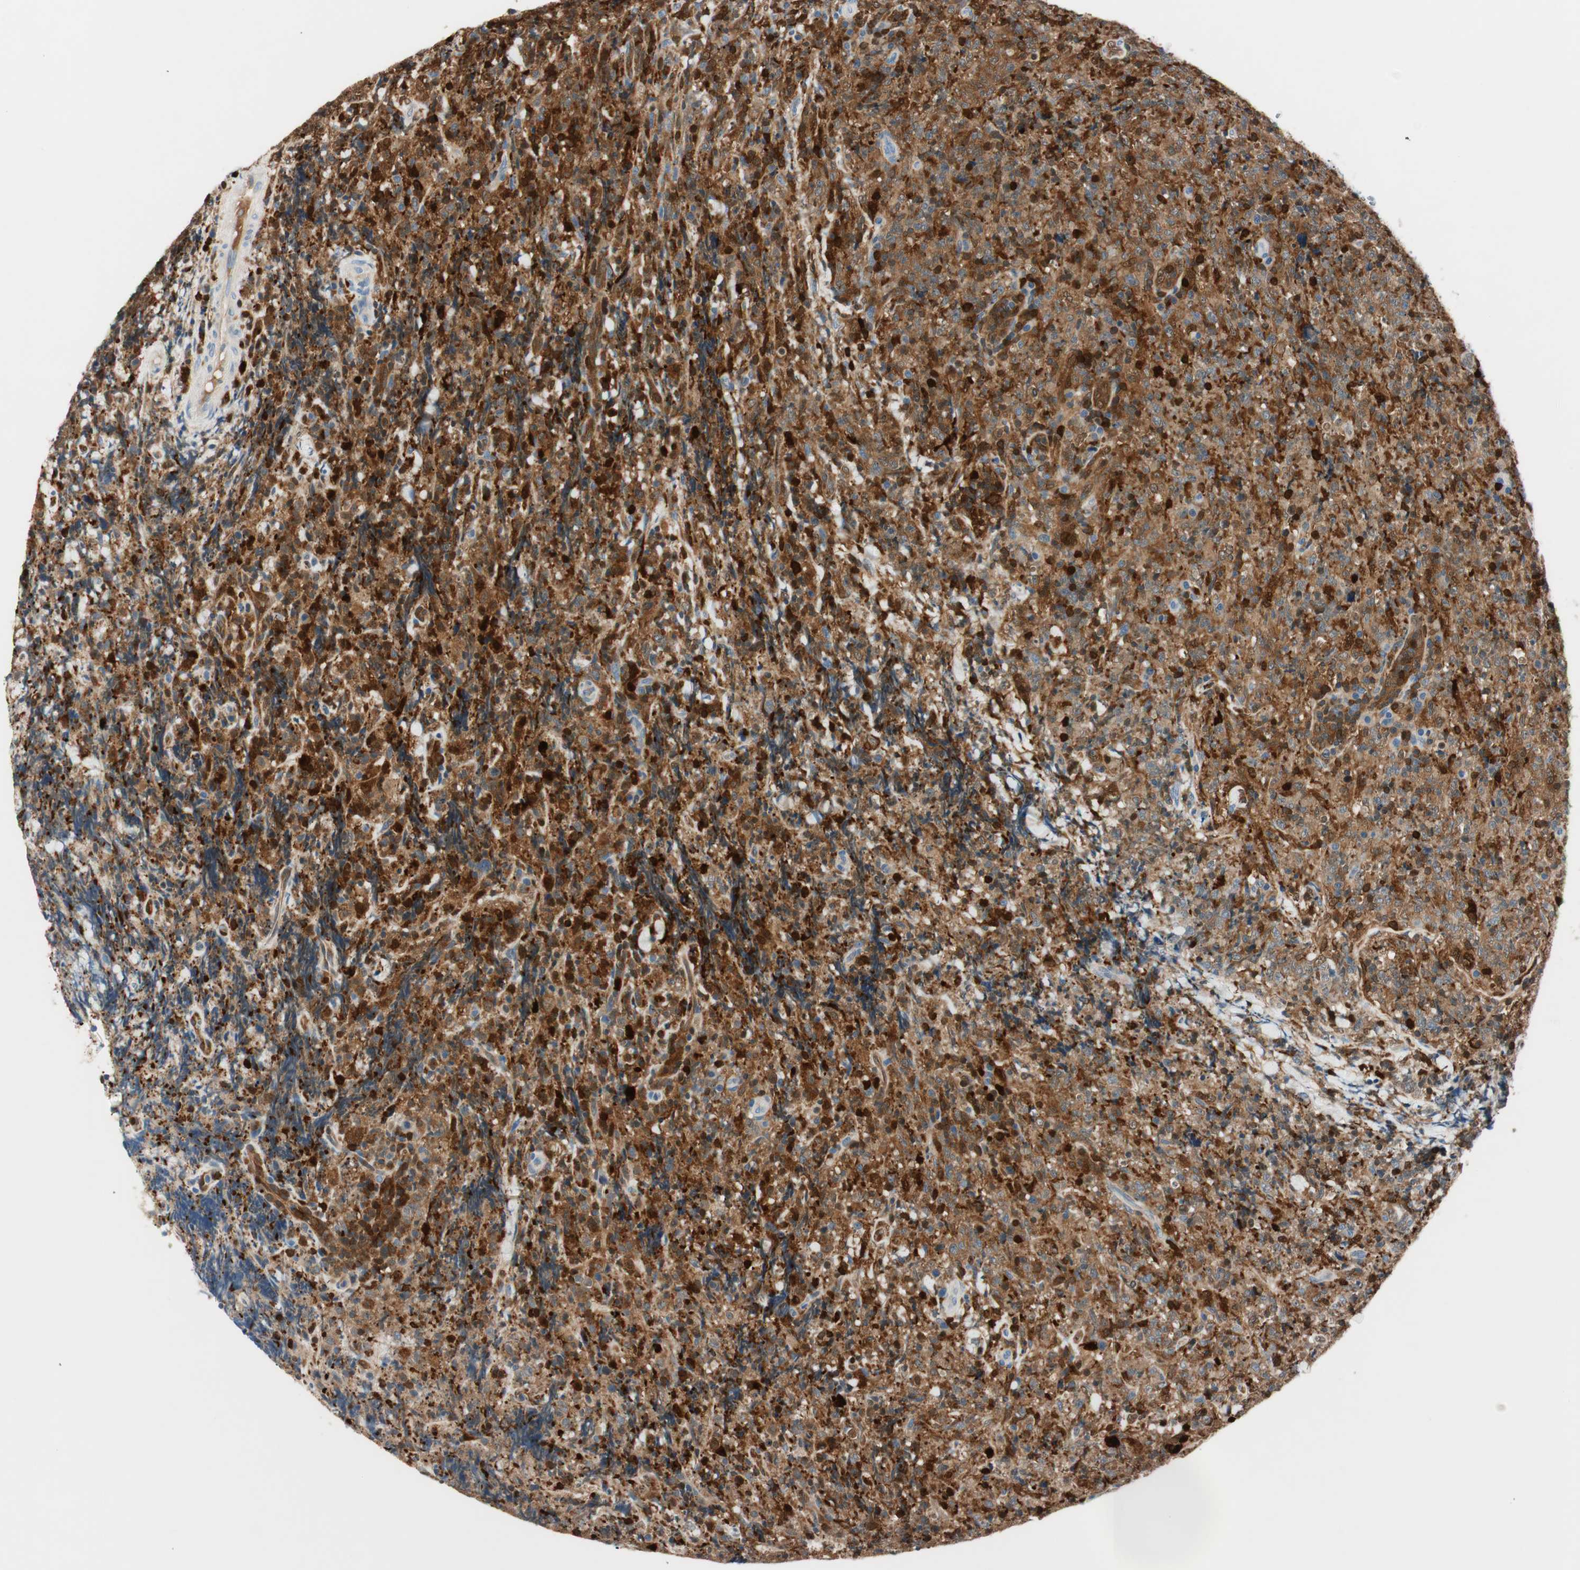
{"staining": {"intensity": "strong", "quantity": ">75%", "location": "cytoplasmic/membranous"}, "tissue": "lymphoma", "cell_type": "Tumor cells", "image_type": "cancer", "snomed": [{"axis": "morphology", "description": "Malignant lymphoma, non-Hodgkin's type, High grade"}, {"axis": "topography", "description": "Tonsil"}], "caption": "High-magnification brightfield microscopy of lymphoma stained with DAB (3,3'-diaminobenzidine) (brown) and counterstained with hematoxylin (blue). tumor cells exhibit strong cytoplasmic/membranous positivity is seen in approximately>75% of cells. (brown staining indicates protein expression, while blue staining denotes nuclei).", "gene": "COTL1", "patient": {"sex": "female", "age": 36}}